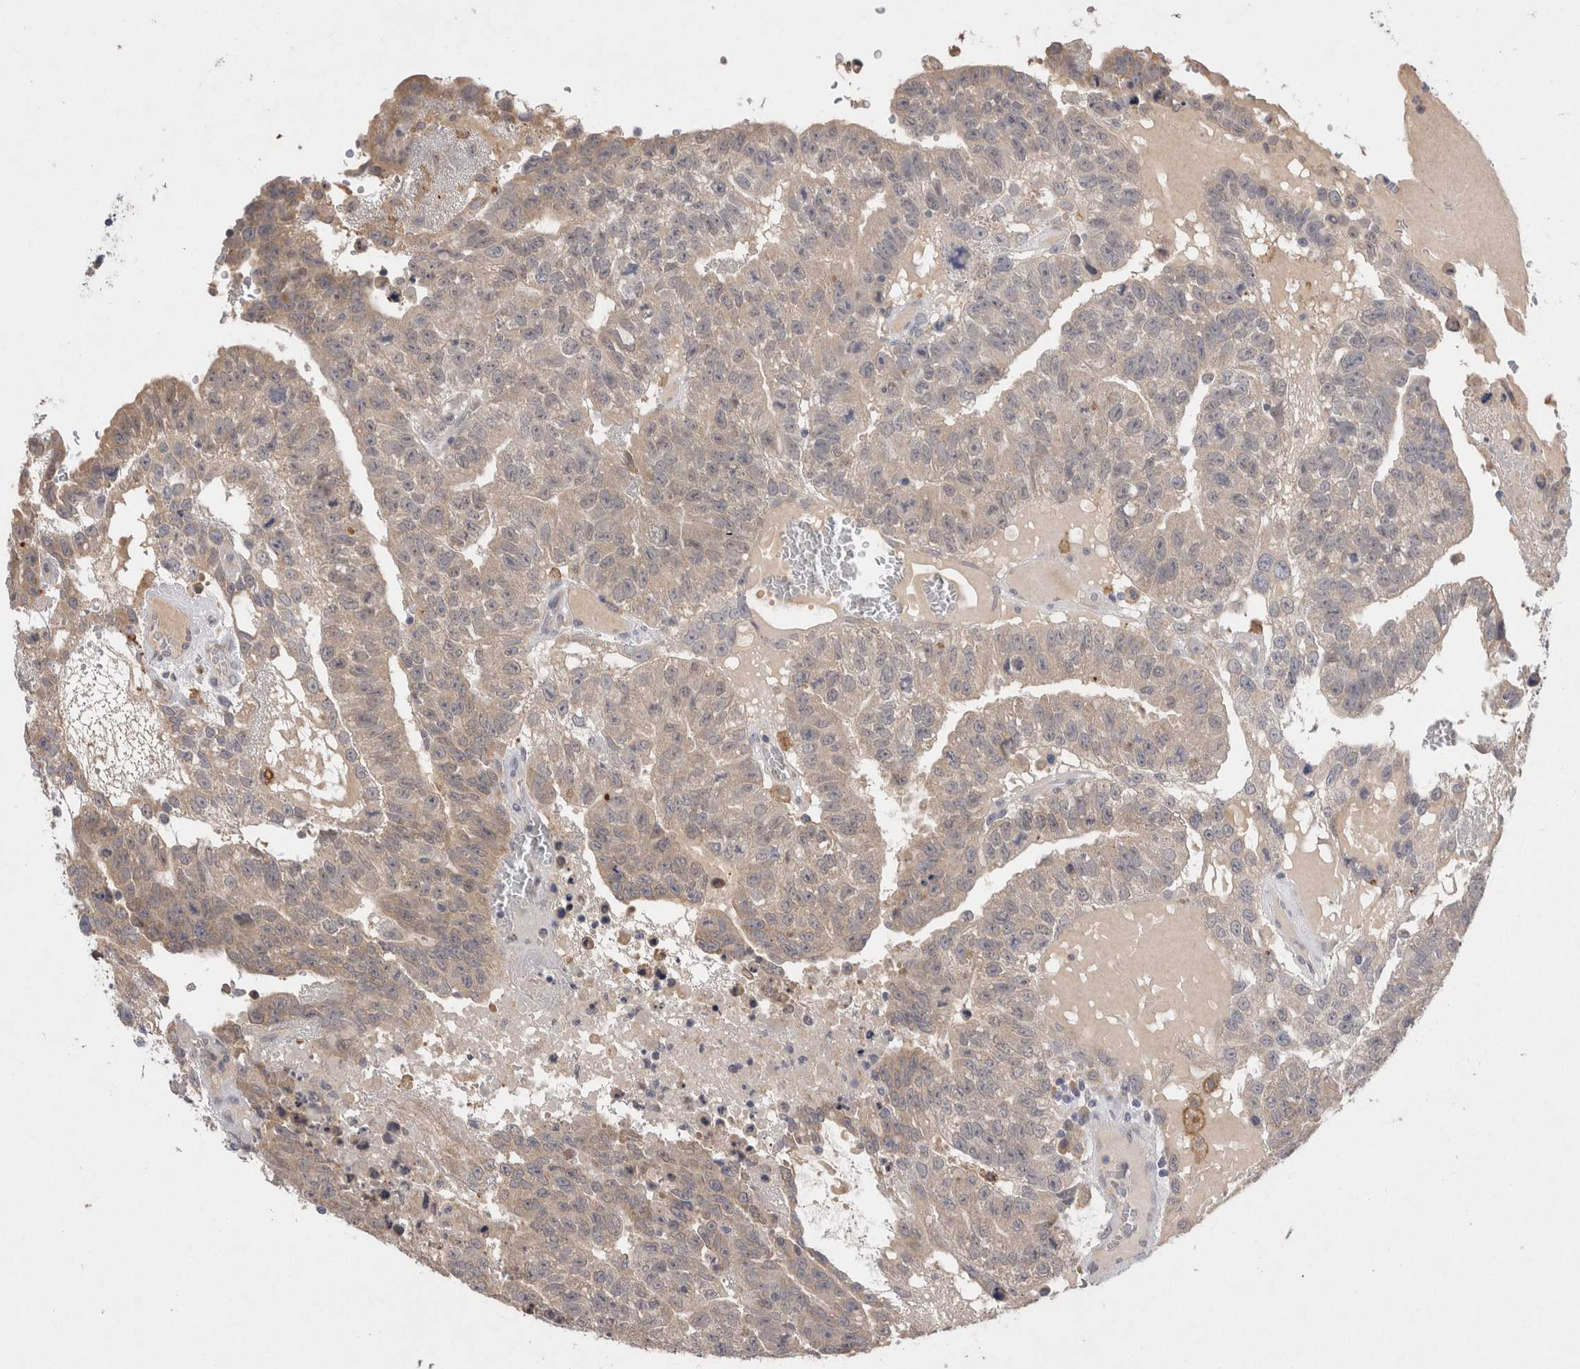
{"staining": {"intensity": "weak", "quantity": ">75%", "location": "cytoplasmic/membranous"}, "tissue": "testis cancer", "cell_type": "Tumor cells", "image_type": "cancer", "snomed": [{"axis": "morphology", "description": "Seminoma, NOS"}, {"axis": "morphology", "description": "Carcinoma, Embryonal, NOS"}, {"axis": "topography", "description": "Testis"}], "caption": "High-power microscopy captured an immunohistochemistry (IHC) histopathology image of testis embryonal carcinoma, revealing weak cytoplasmic/membranous expression in about >75% of tumor cells.", "gene": "VSIG4", "patient": {"sex": "male", "age": 52}}